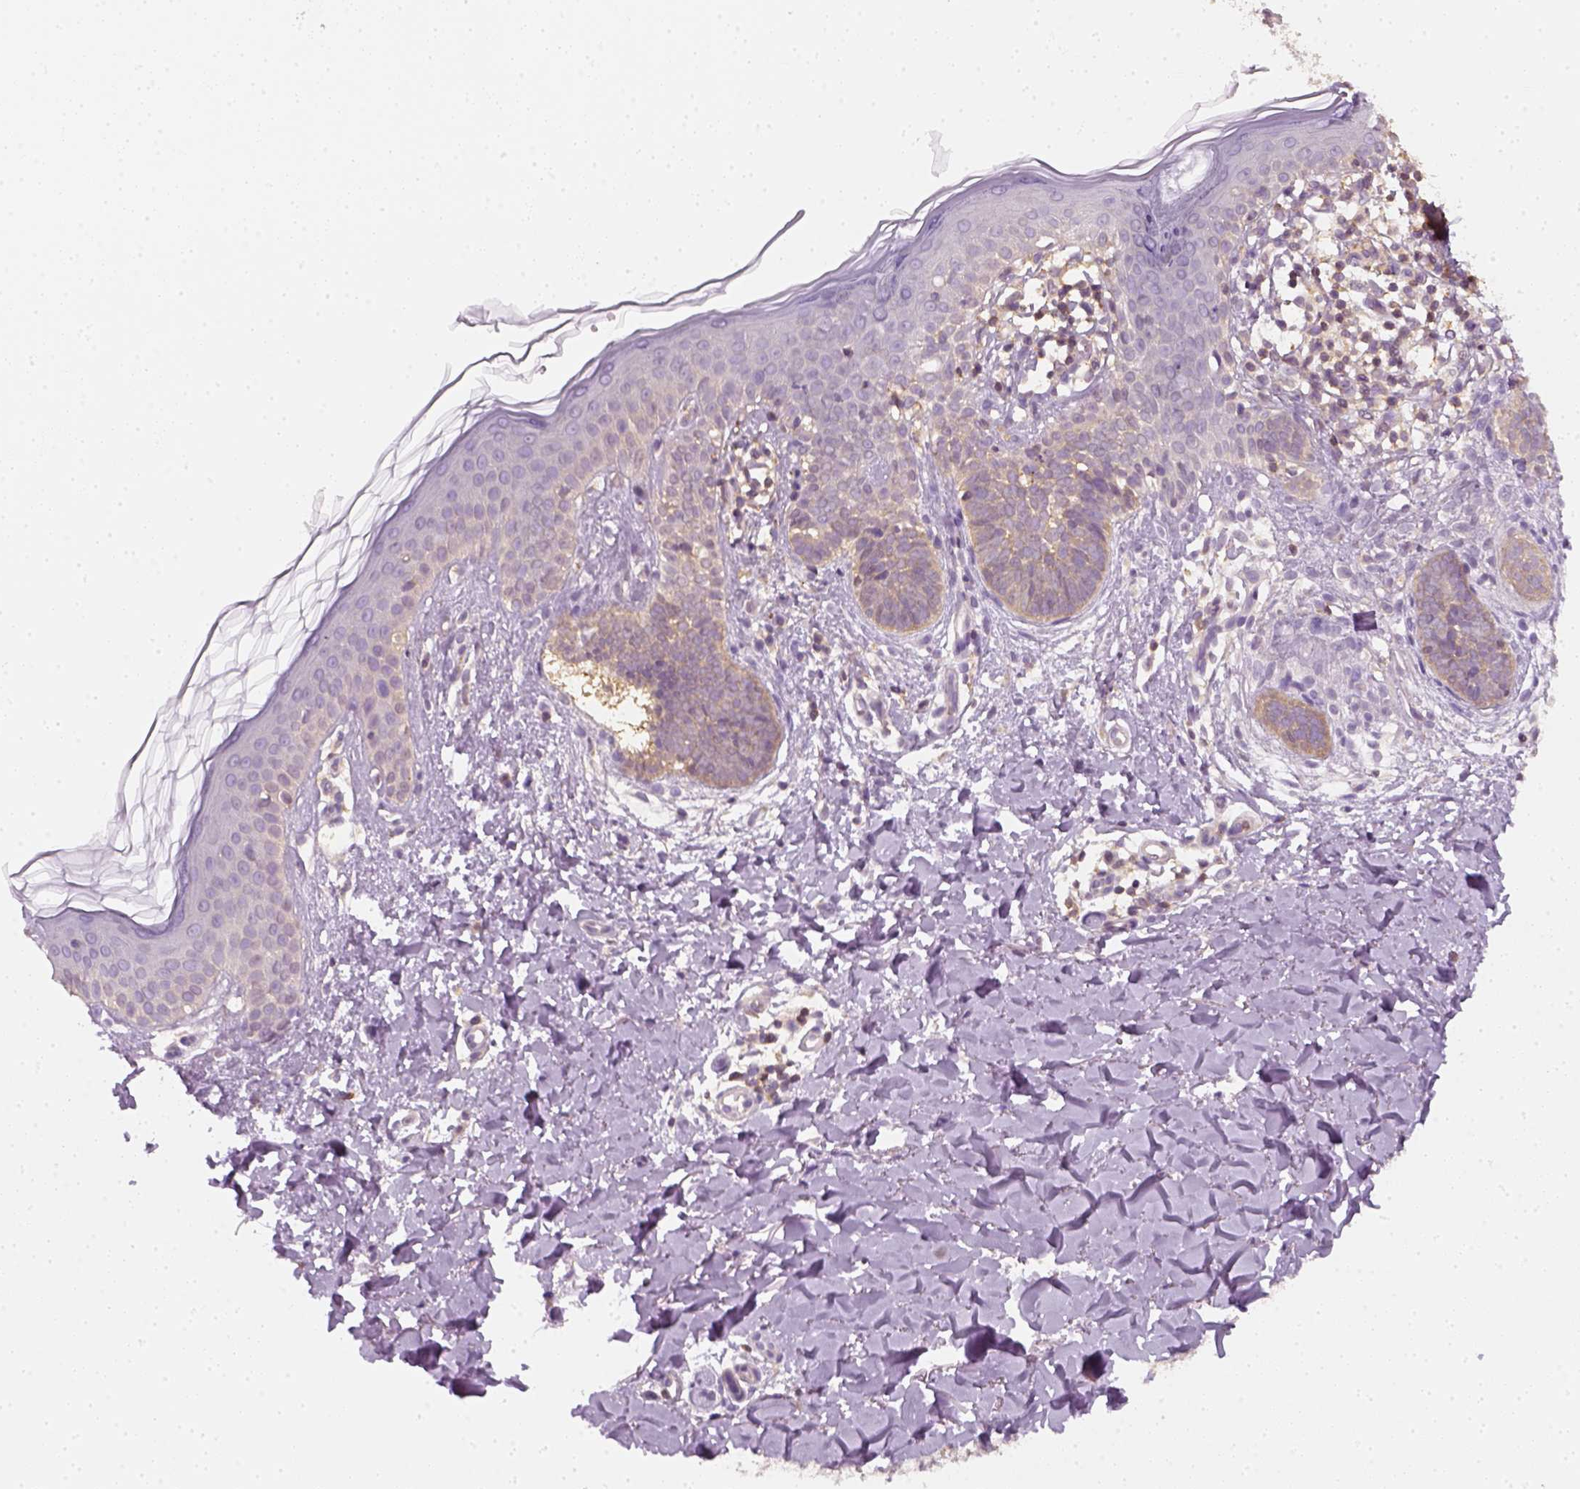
{"staining": {"intensity": "weak", "quantity": ">75%", "location": "cytoplasmic/membranous"}, "tissue": "skin cancer", "cell_type": "Tumor cells", "image_type": "cancer", "snomed": [{"axis": "morphology", "description": "Basal cell carcinoma"}, {"axis": "topography", "description": "Skin"}], "caption": "A micrograph of skin basal cell carcinoma stained for a protein shows weak cytoplasmic/membranous brown staining in tumor cells.", "gene": "EPHB1", "patient": {"sex": "female", "age": 51}}